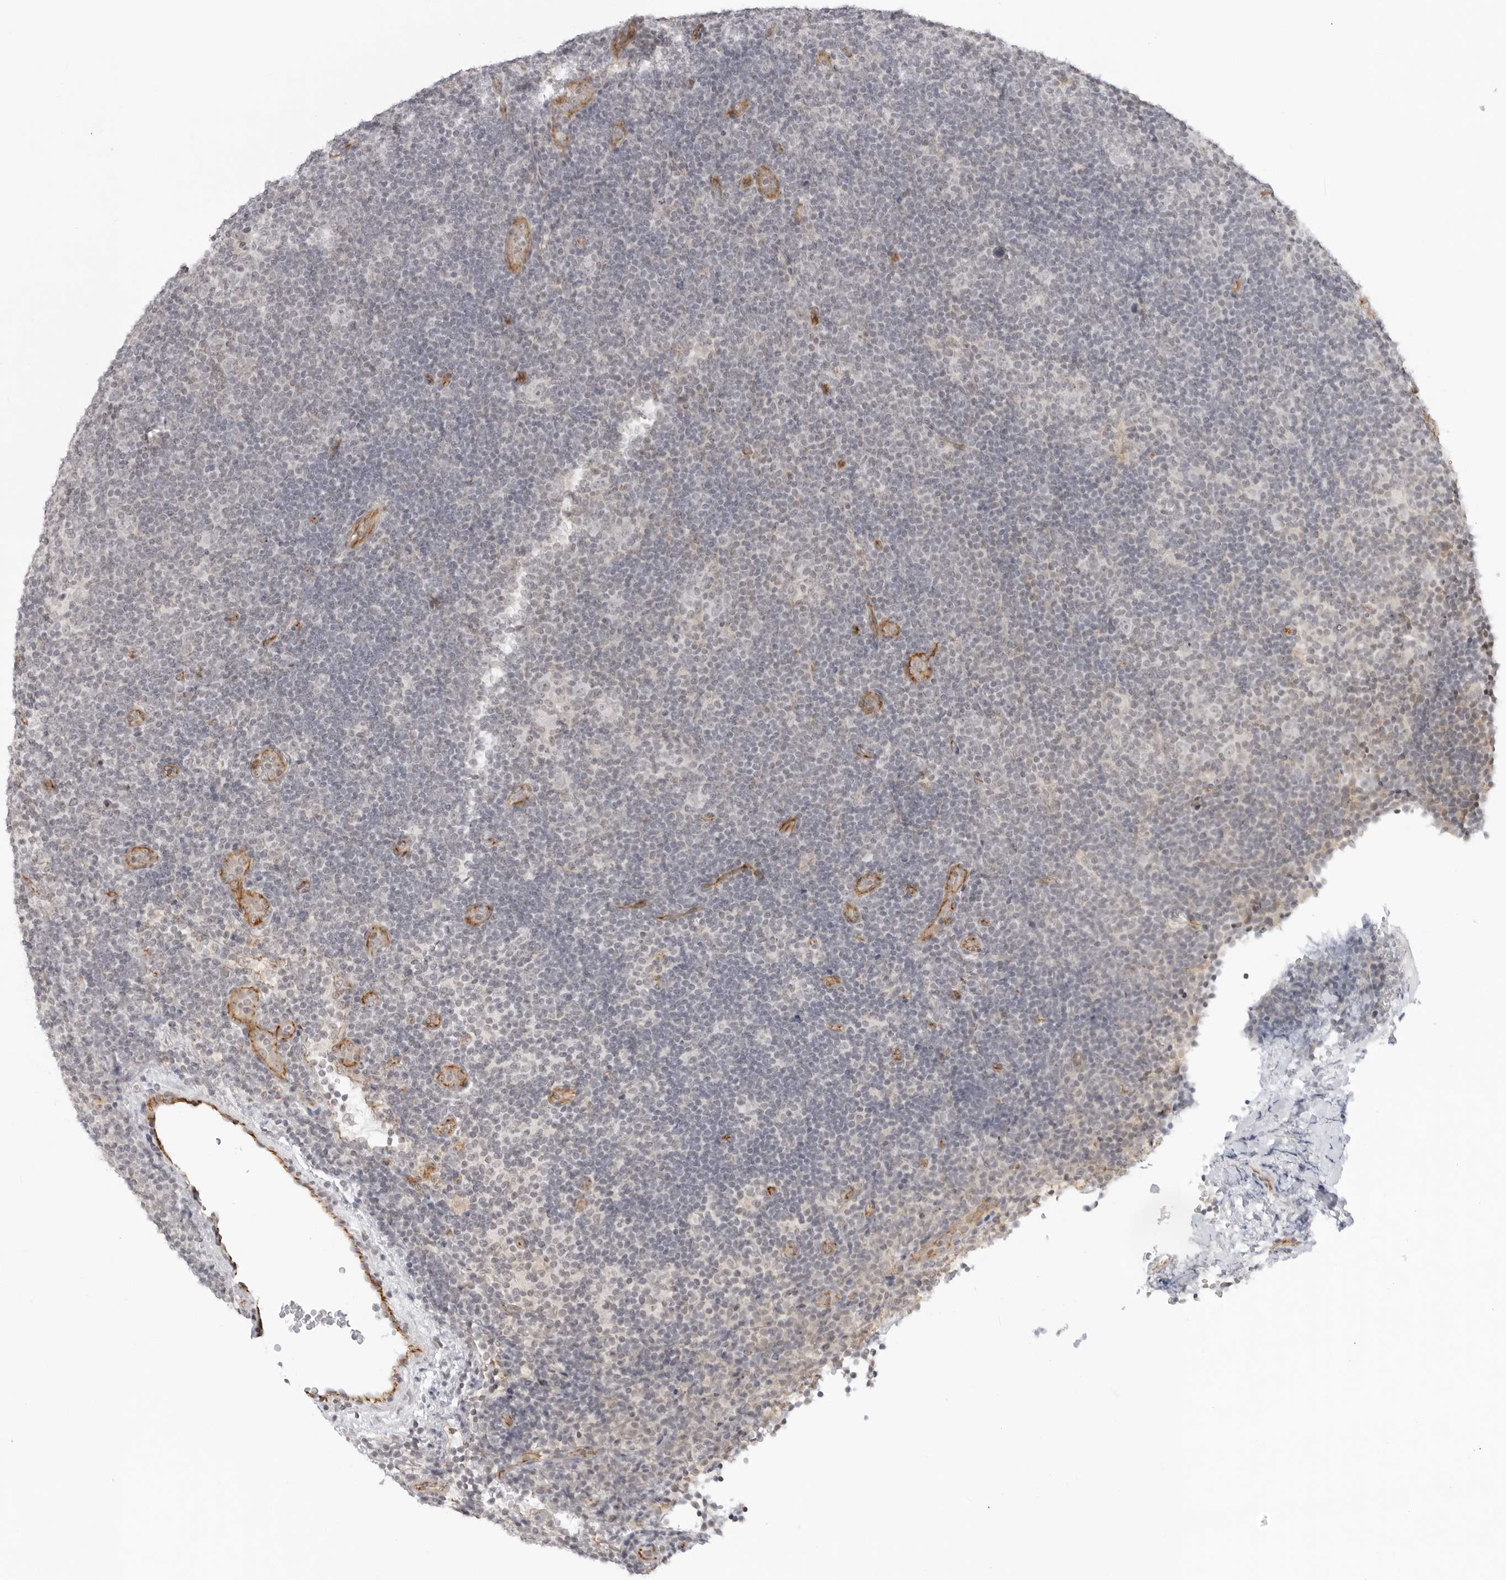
{"staining": {"intensity": "negative", "quantity": "none", "location": "none"}, "tissue": "lymphoma", "cell_type": "Tumor cells", "image_type": "cancer", "snomed": [{"axis": "morphology", "description": "Hodgkin's disease, NOS"}, {"axis": "topography", "description": "Lymph node"}], "caption": "There is no significant staining in tumor cells of lymphoma.", "gene": "TRAPPC3", "patient": {"sex": "female", "age": 57}}